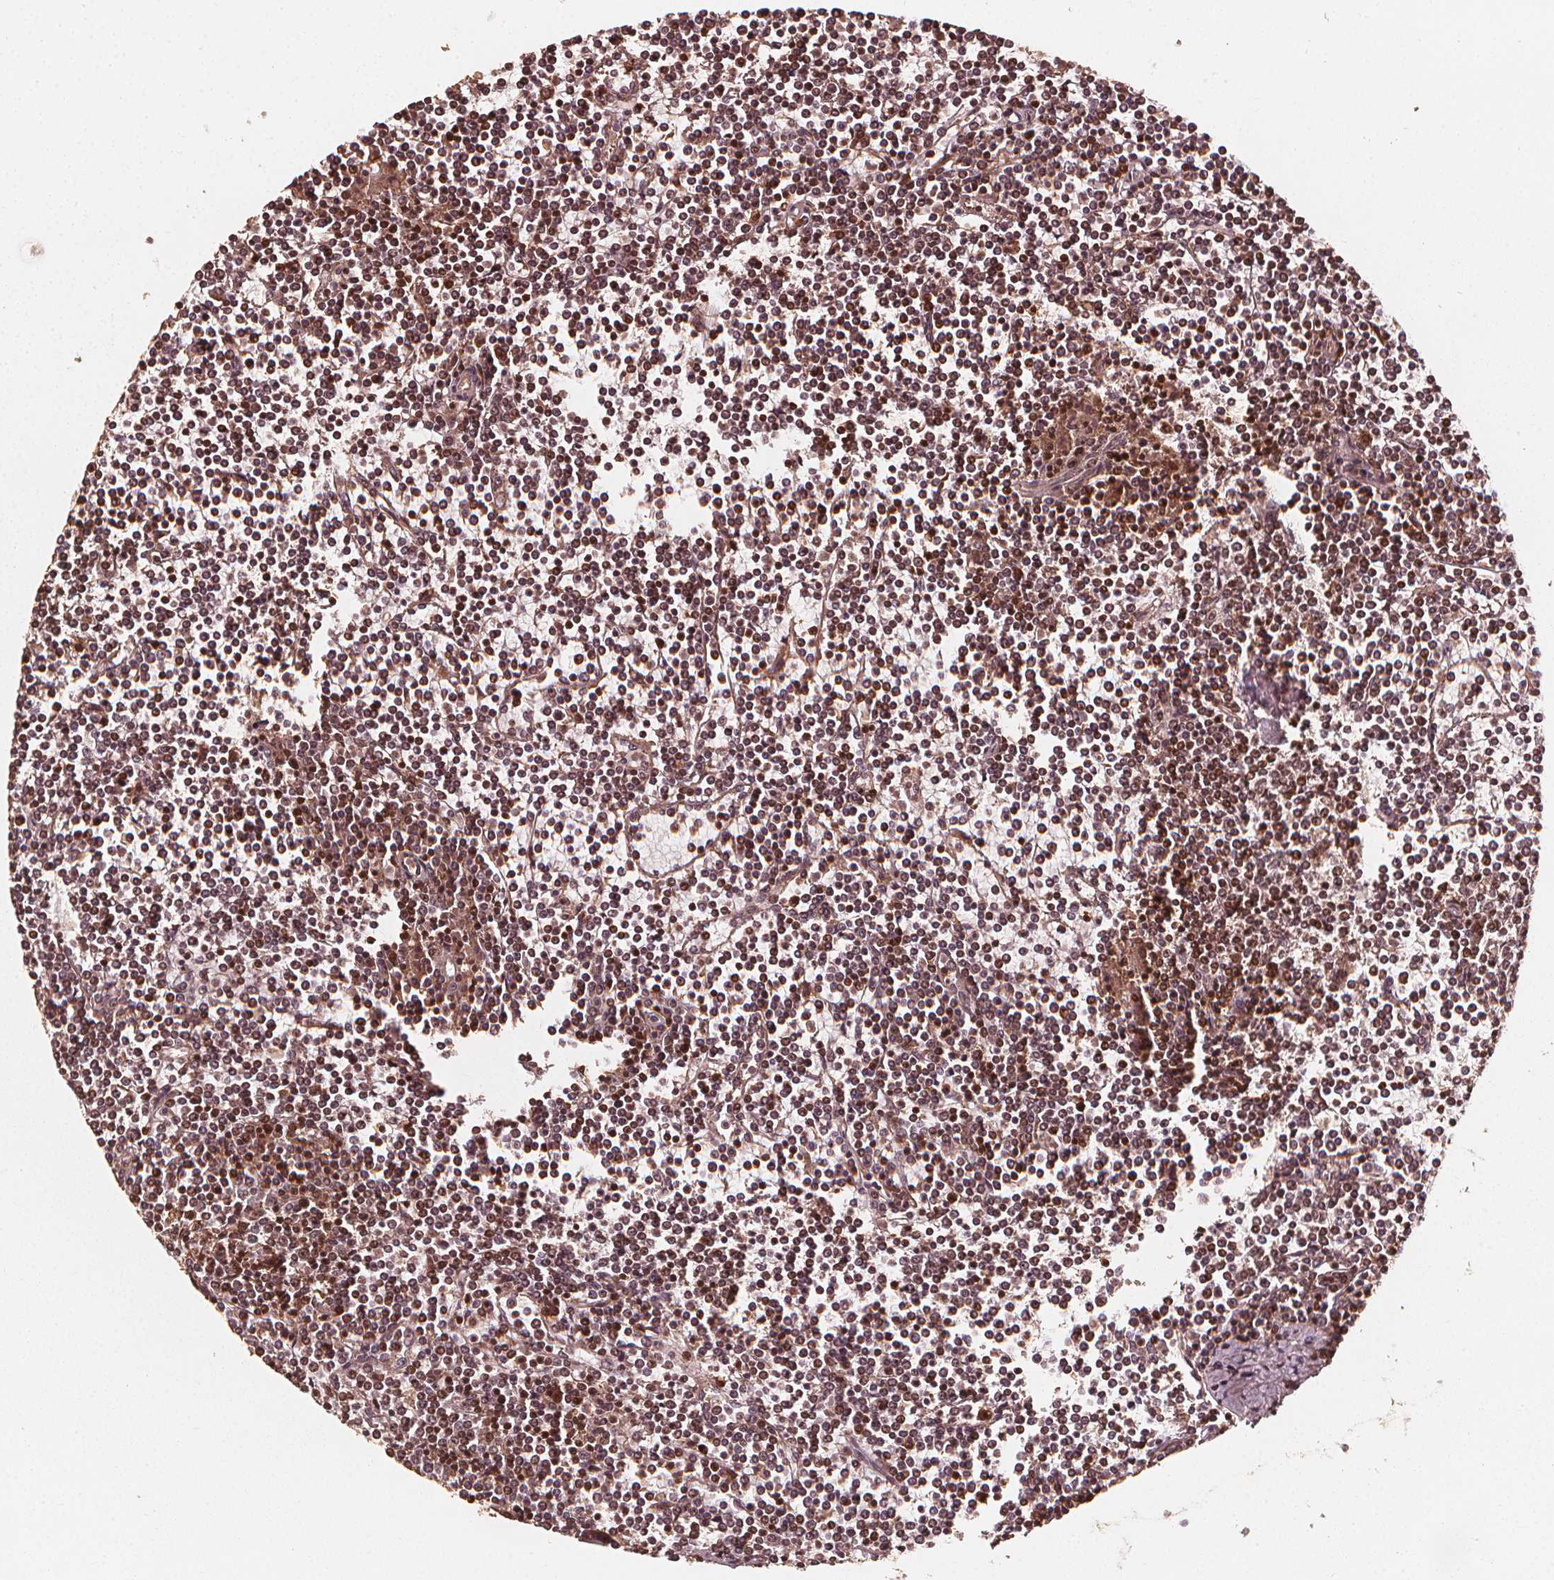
{"staining": {"intensity": "moderate", "quantity": "25%-75%", "location": "cytoplasmic/membranous,nuclear"}, "tissue": "lymphoma", "cell_type": "Tumor cells", "image_type": "cancer", "snomed": [{"axis": "morphology", "description": "Malignant lymphoma, non-Hodgkin's type, Low grade"}, {"axis": "topography", "description": "Spleen"}], "caption": "A high-resolution micrograph shows immunohistochemistry (IHC) staining of lymphoma, which exhibits moderate cytoplasmic/membranous and nuclear staining in about 25%-75% of tumor cells.", "gene": "EXOSC9", "patient": {"sex": "female", "age": 19}}